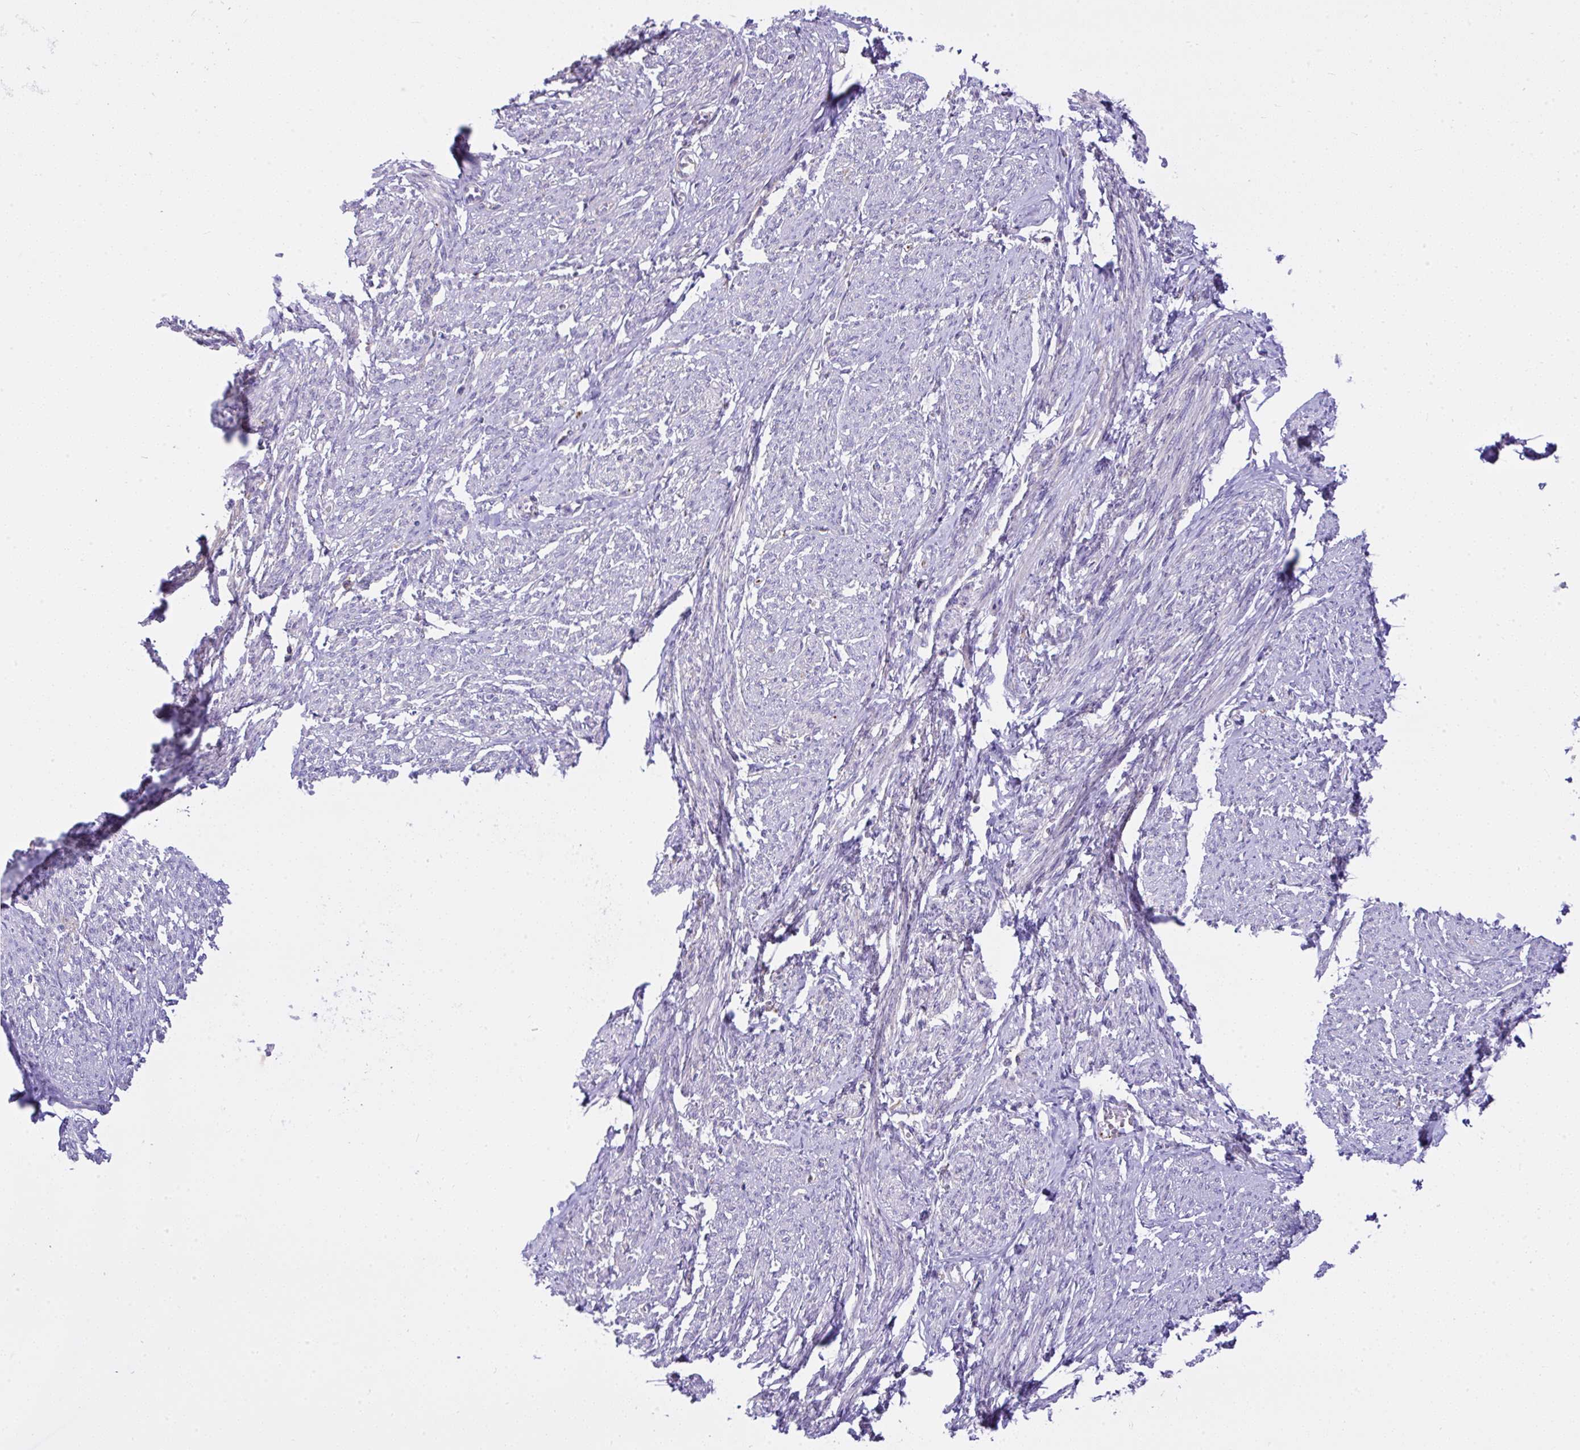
{"staining": {"intensity": "negative", "quantity": "none", "location": "none"}, "tissue": "smooth muscle", "cell_type": "Smooth muscle cells", "image_type": "normal", "snomed": [{"axis": "morphology", "description": "Normal tissue, NOS"}, {"axis": "topography", "description": "Smooth muscle"}], "caption": "The immunohistochemistry (IHC) histopathology image has no significant expression in smooth muscle cells of smooth muscle.", "gene": "CCDC142", "patient": {"sex": "female", "age": 65}}